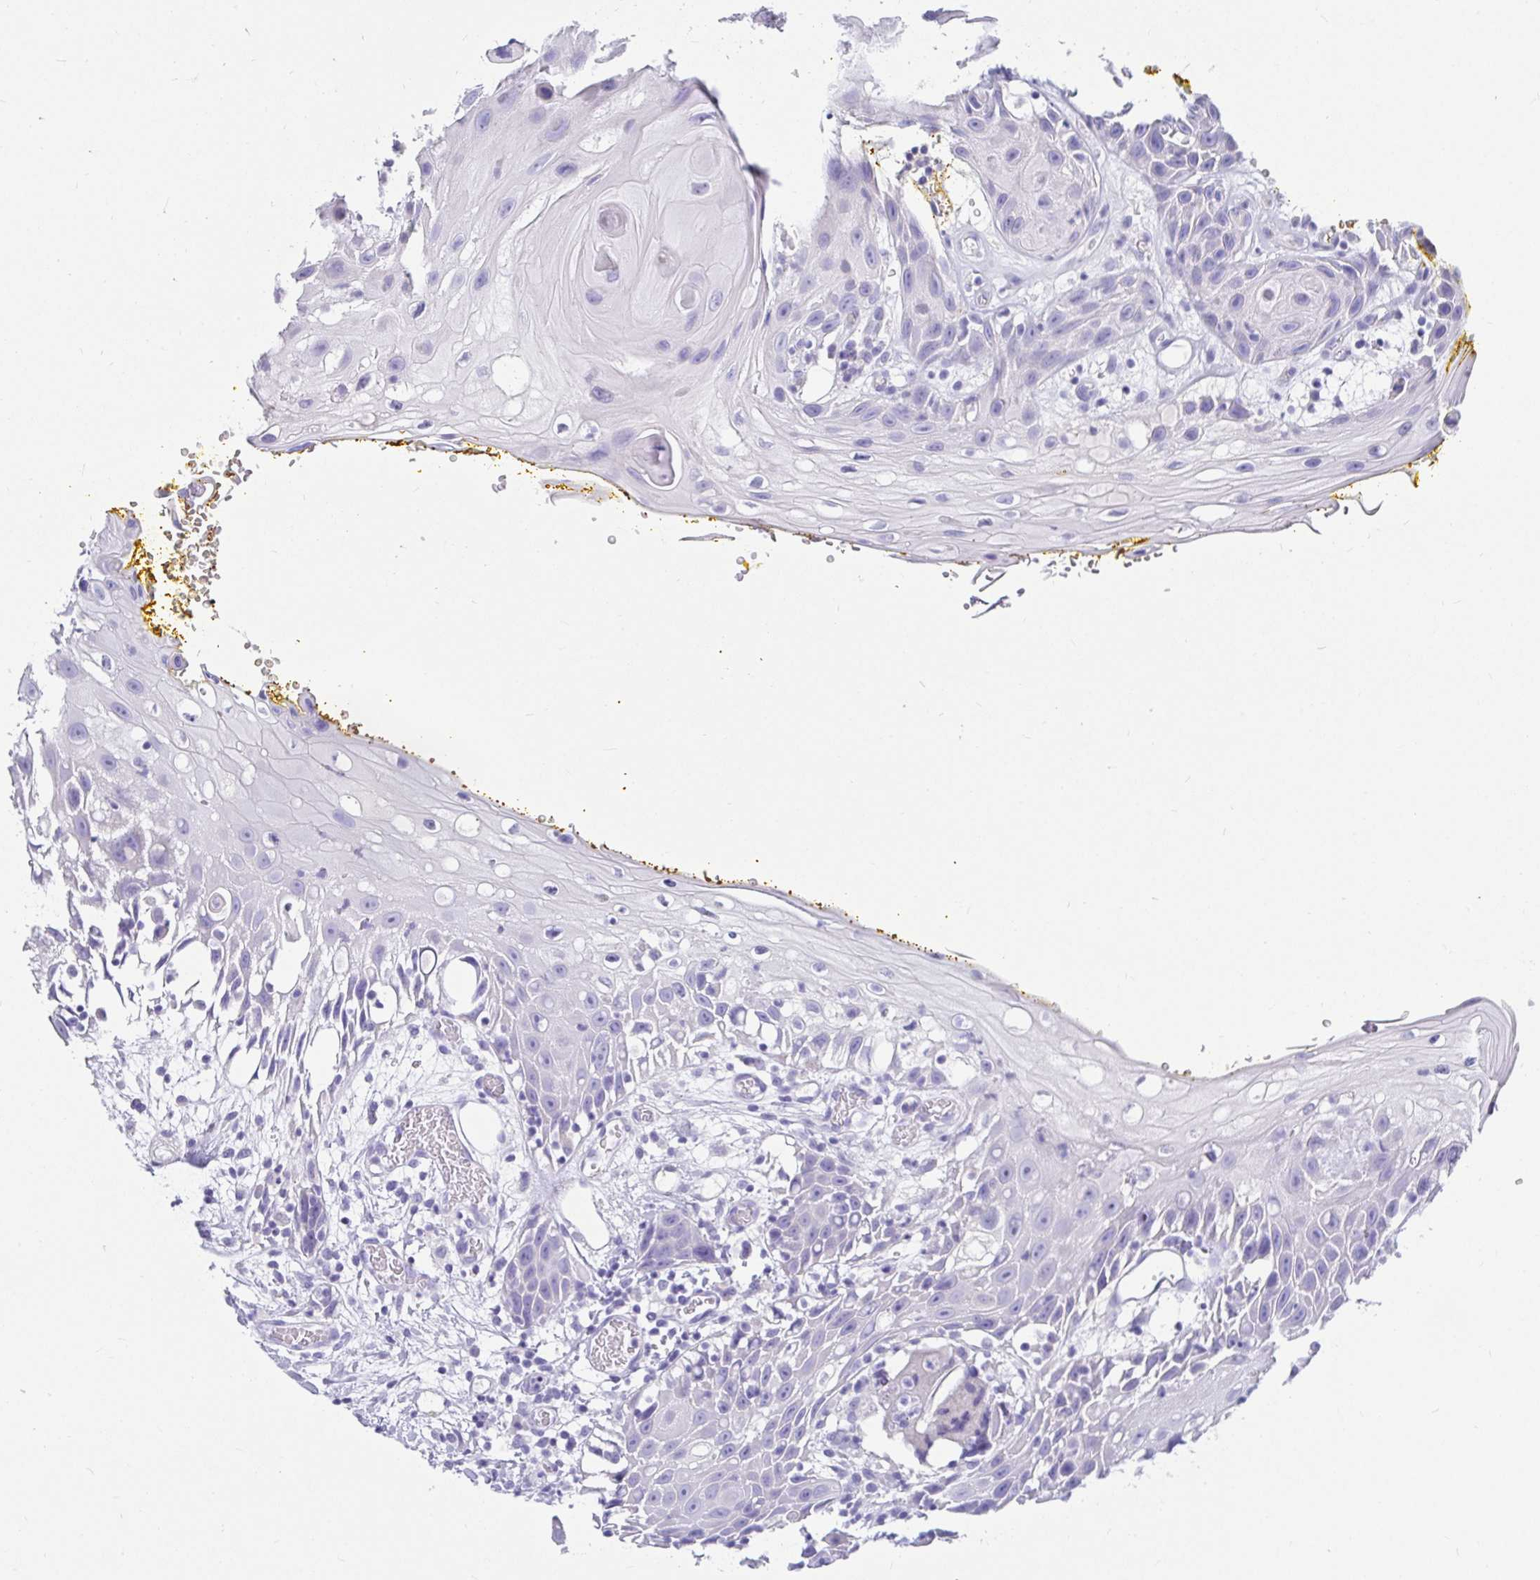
{"staining": {"intensity": "negative", "quantity": "none", "location": "none"}, "tissue": "head and neck cancer", "cell_type": "Tumor cells", "image_type": "cancer", "snomed": [{"axis": "morphology", "description": "Squamous cell carcinoma, NOS"}, {"axis": "topography", "description": "Oral tissue"}, {"axis": "topography", "description": "Head-Neck"}], "caption": "Squamous cell carcinoma (head and neck) stained for a protein using IHC reveals no staining tumor cells.", "gene": "ZPBP2", "patient": {"sex": "male", "age": 49}}